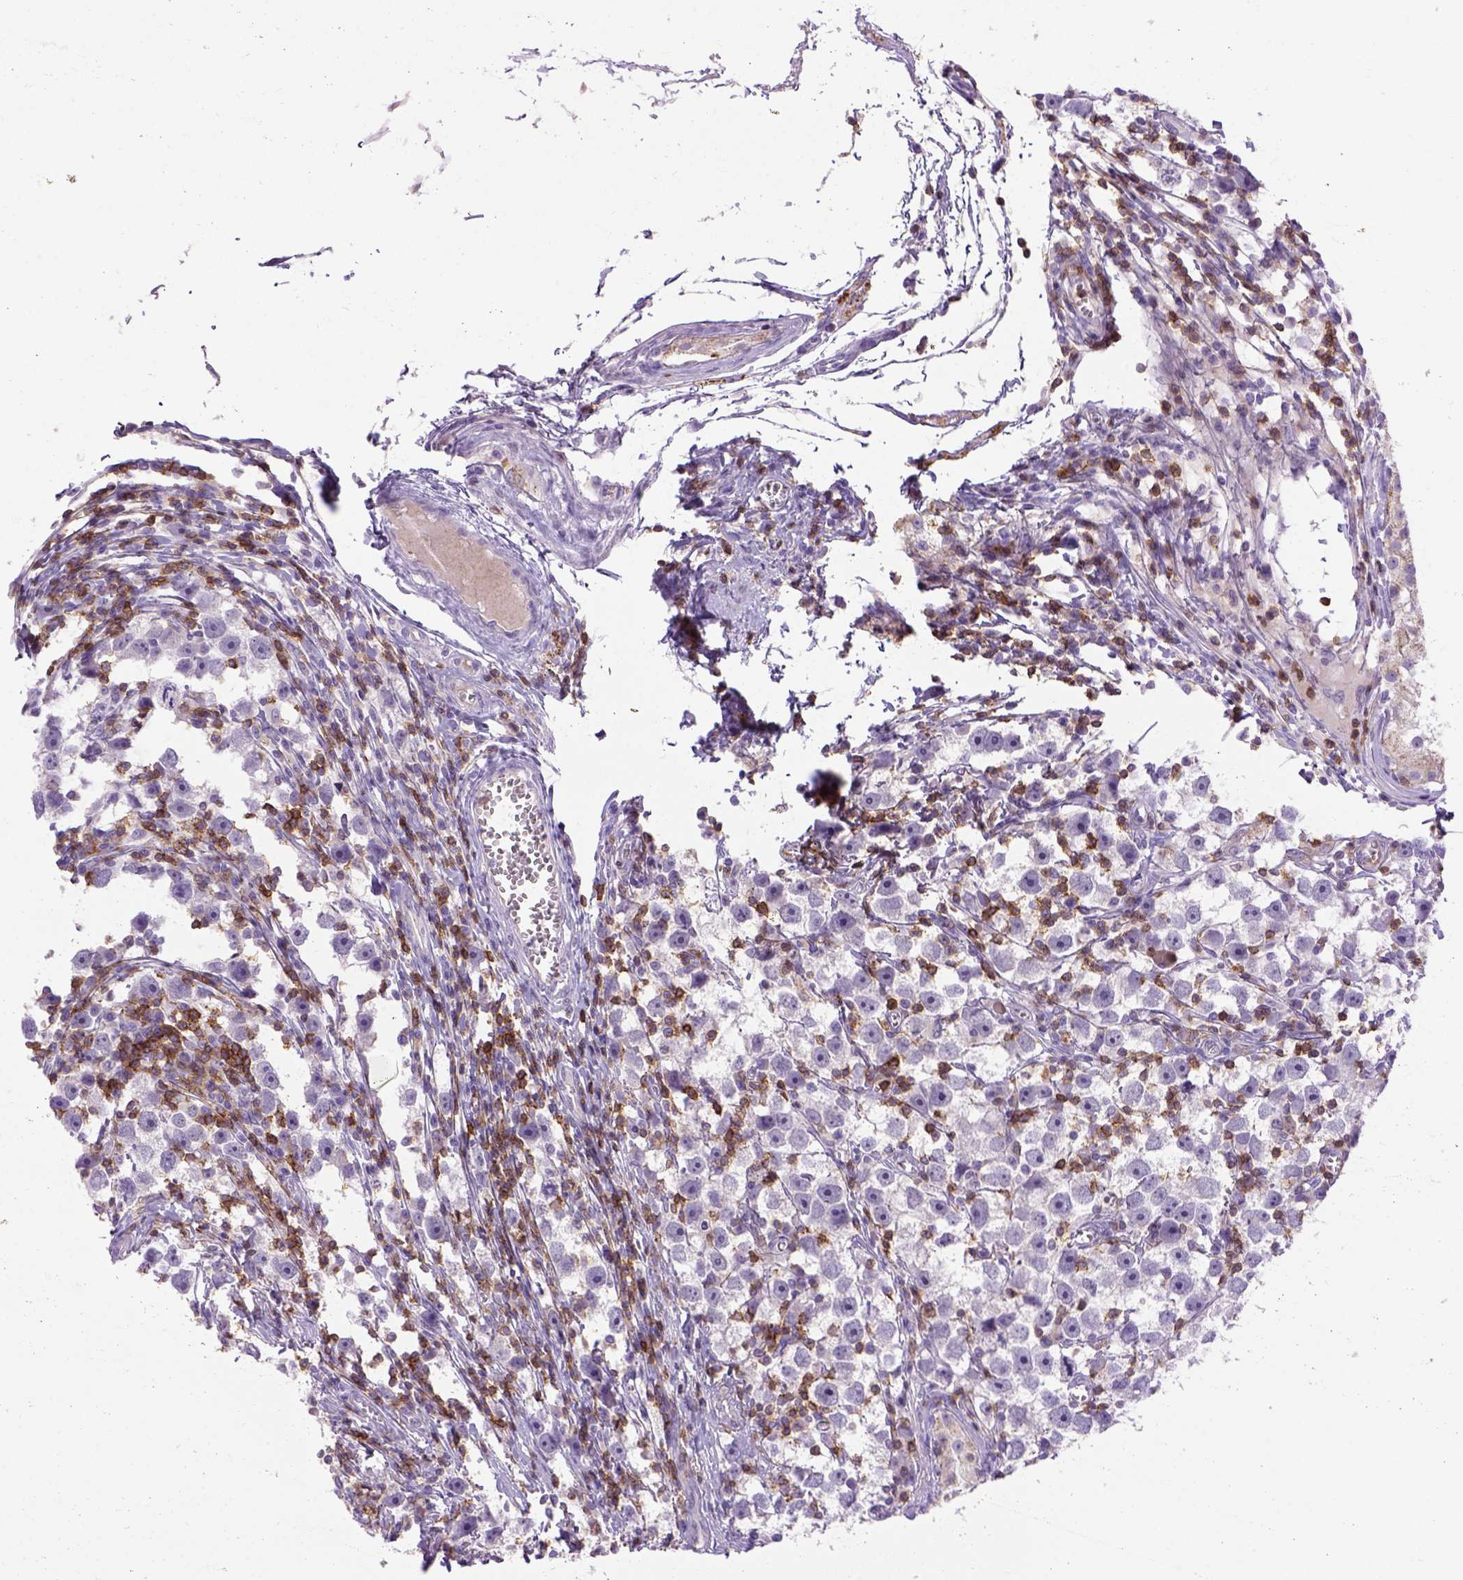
{"staining": {"intensity": "negative", "quantity": "none", "location": "none"}, "tissue": "testis cancer", "cell_type": "Tumor cells", "image_type": "cancer", "snomed": [{"axis": "morphology", "description": "Seminoma, NOS"}, {"axis": "topography", "description": "Testis"}], "caption": "Histopathology image shows no significant protein positivity in tumor cells of testis seminoma.", "gene": "CD3E", "patient": {"sex": "male", "age": 30}}